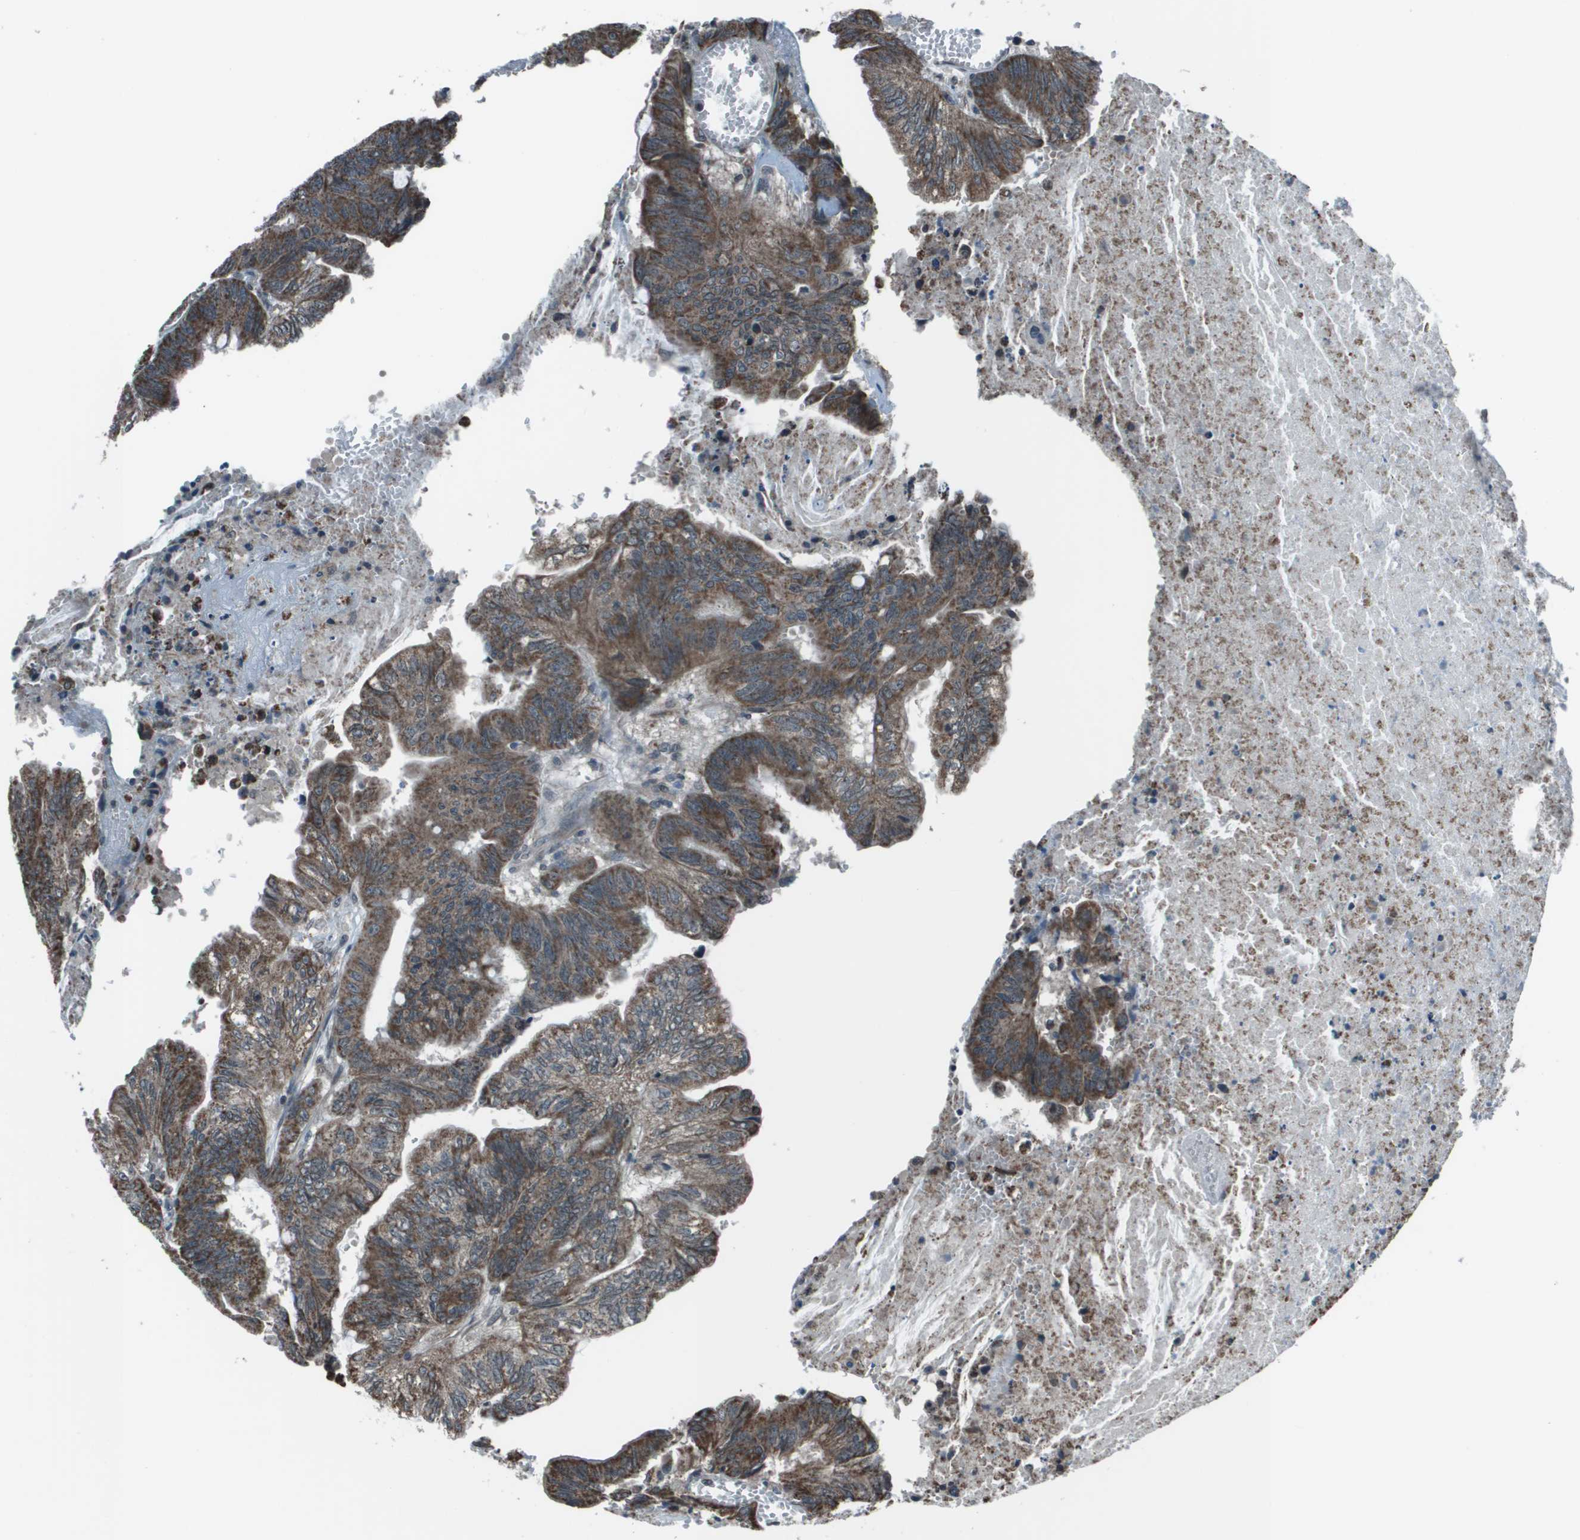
{"staining": {"intensity": "moderate", "quantity": ">75%", "location": "cytoplasmic/membranous"}, "tissue": "colorectal cancer", "cell_type": "Tumor cells", "image_type": "cancer", "snomed": [{"axis": "morphology", "description": "Adenocarcinoma, NOS"}, {"axis": "topography", "description": "Colon"}], "caption": "Brown immunohistochemical staining in colorectal adenocarcinoma displays moderate cytoplasmic/membranous expression in about >75% of tumor cells.", "gene": "PPFIA1", "patient": {"sex": "male", "age": 45}}